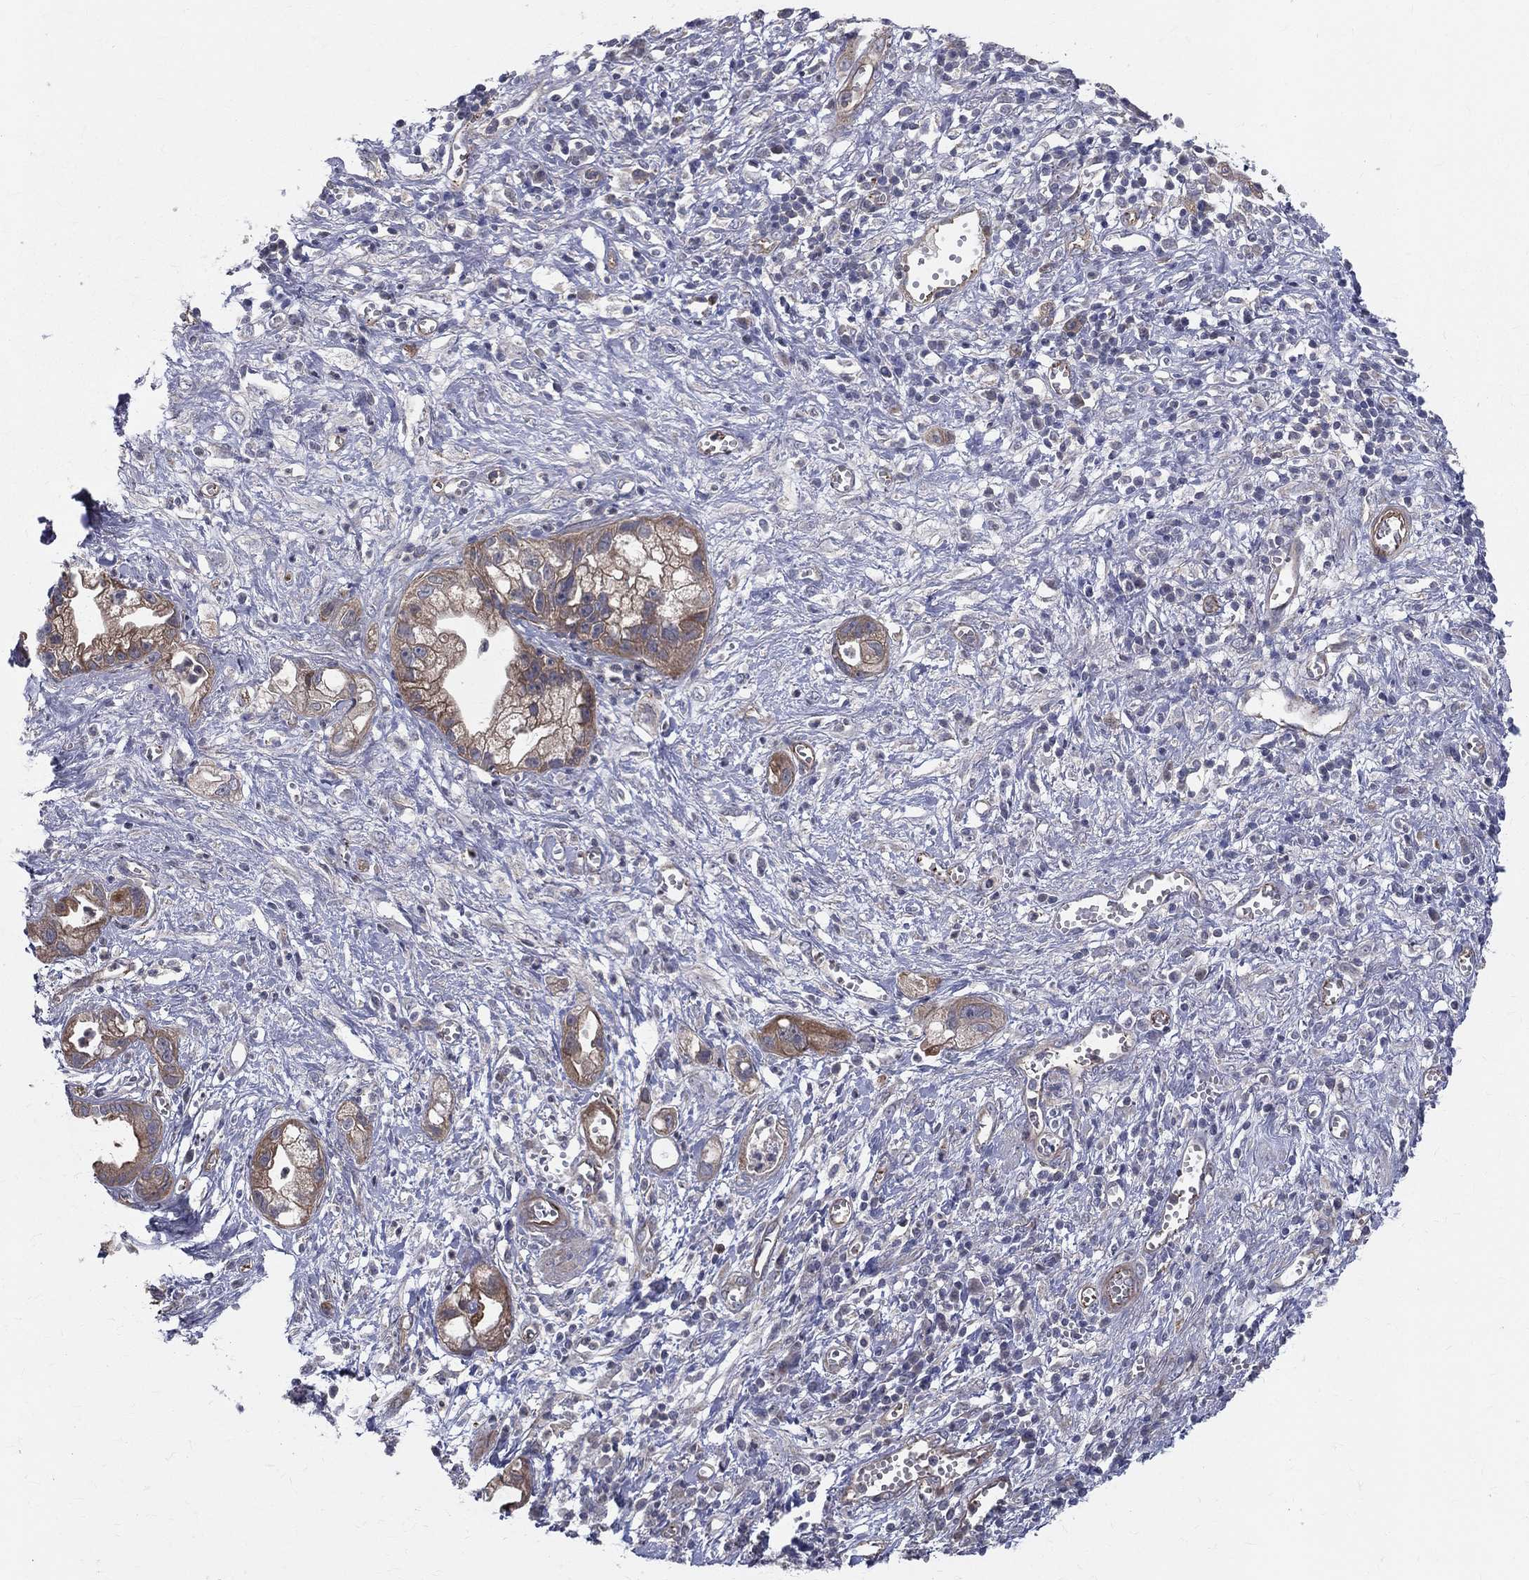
{"staining": {"intensity": "strong", "quantity": "25%-75%", "location": "cytoplasmic/membranous"}, "tissue": "pancreatic cancer", "cell_type": "Tumor cells", "image_type": "cancer", "snomed": [{"axis": "morphology", "description": "Adenocarcinoma, NOS"}, {"axis": "topography", "description": "Pancreas"}], "caption": "A brown stain highlights strong cytoplasmic/membranous positivity of a protein in pancreatic adenocarcinoma tumor cells.", "gene": "POMZP3", "patient": {"sex": "female", "age": 73}}